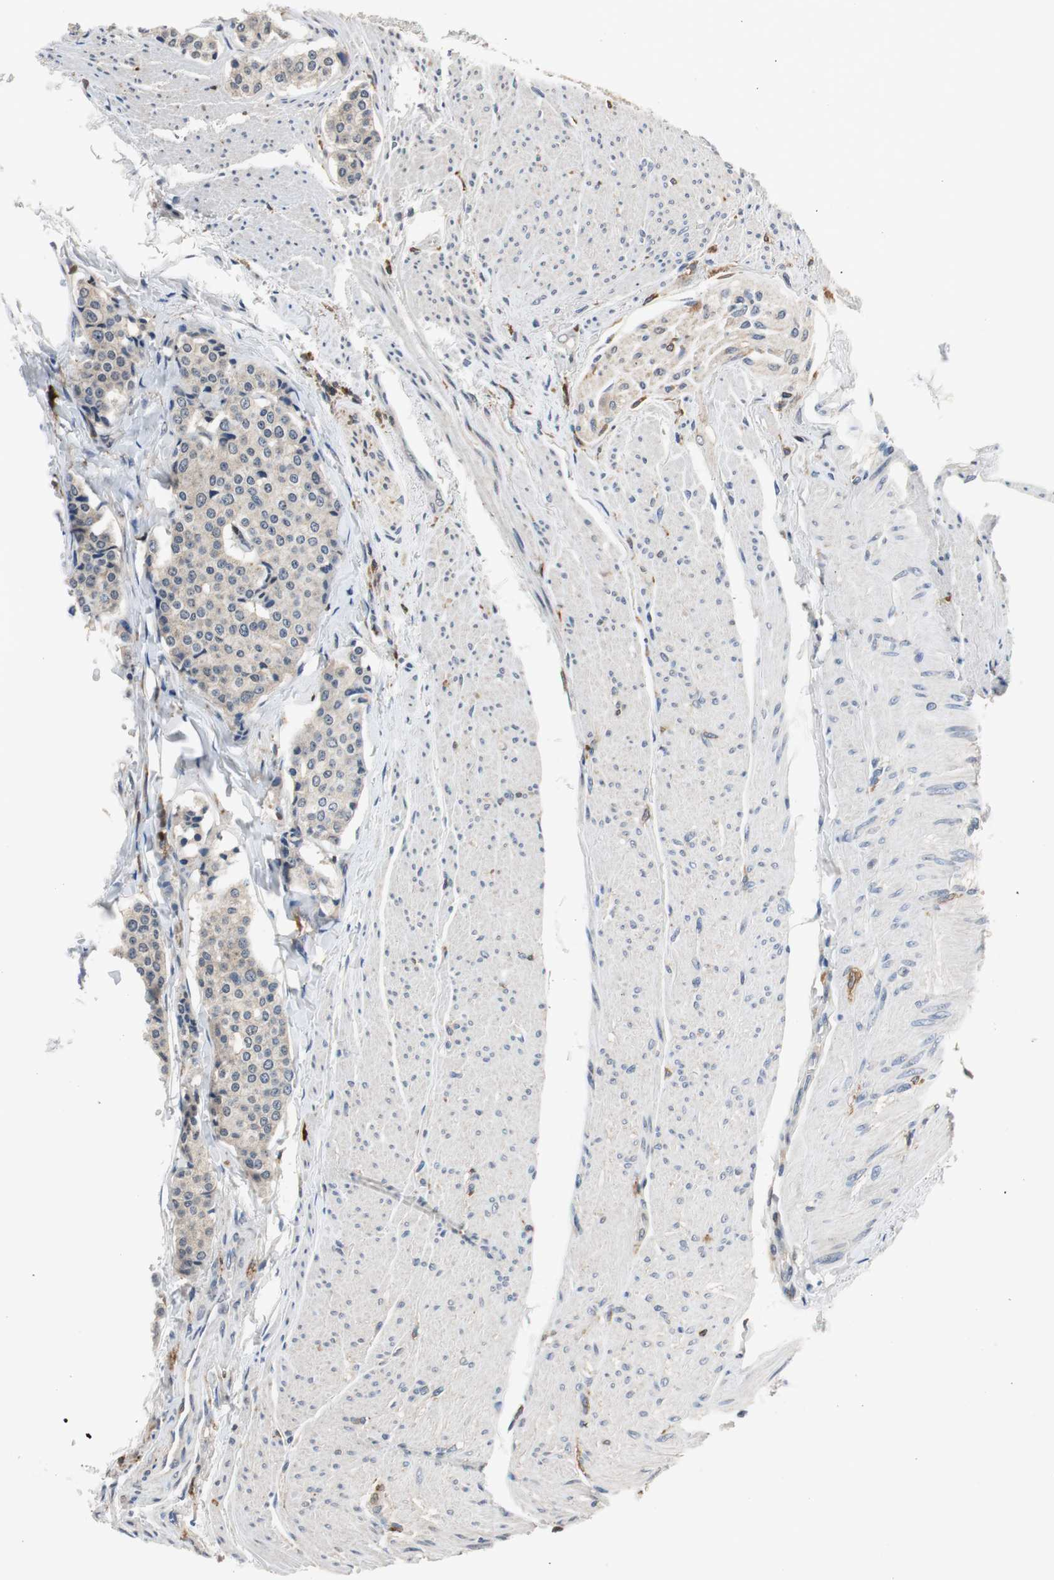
{"staining": {"intensity": "weak", "quantity": "25%-75%", "location": "cytoplasmic/membranous"}, "tissue": "carcinoid", "cell_type": "Tumor cells", "image_type": "cancer", "snomed": [{"axis": "morphology", "description": "Carcinoid, malignant, NOS"}, {"axis": "topography", "description": "Colon"}], "caption": "Immunohistochemical staining of human carcinoid exhibits weak cytoplasmic/membranous protein staining in about 25%-75% of tumor cells.", "gene": "SLC19A2", "patient": {"sex": "female", "age": 61}}